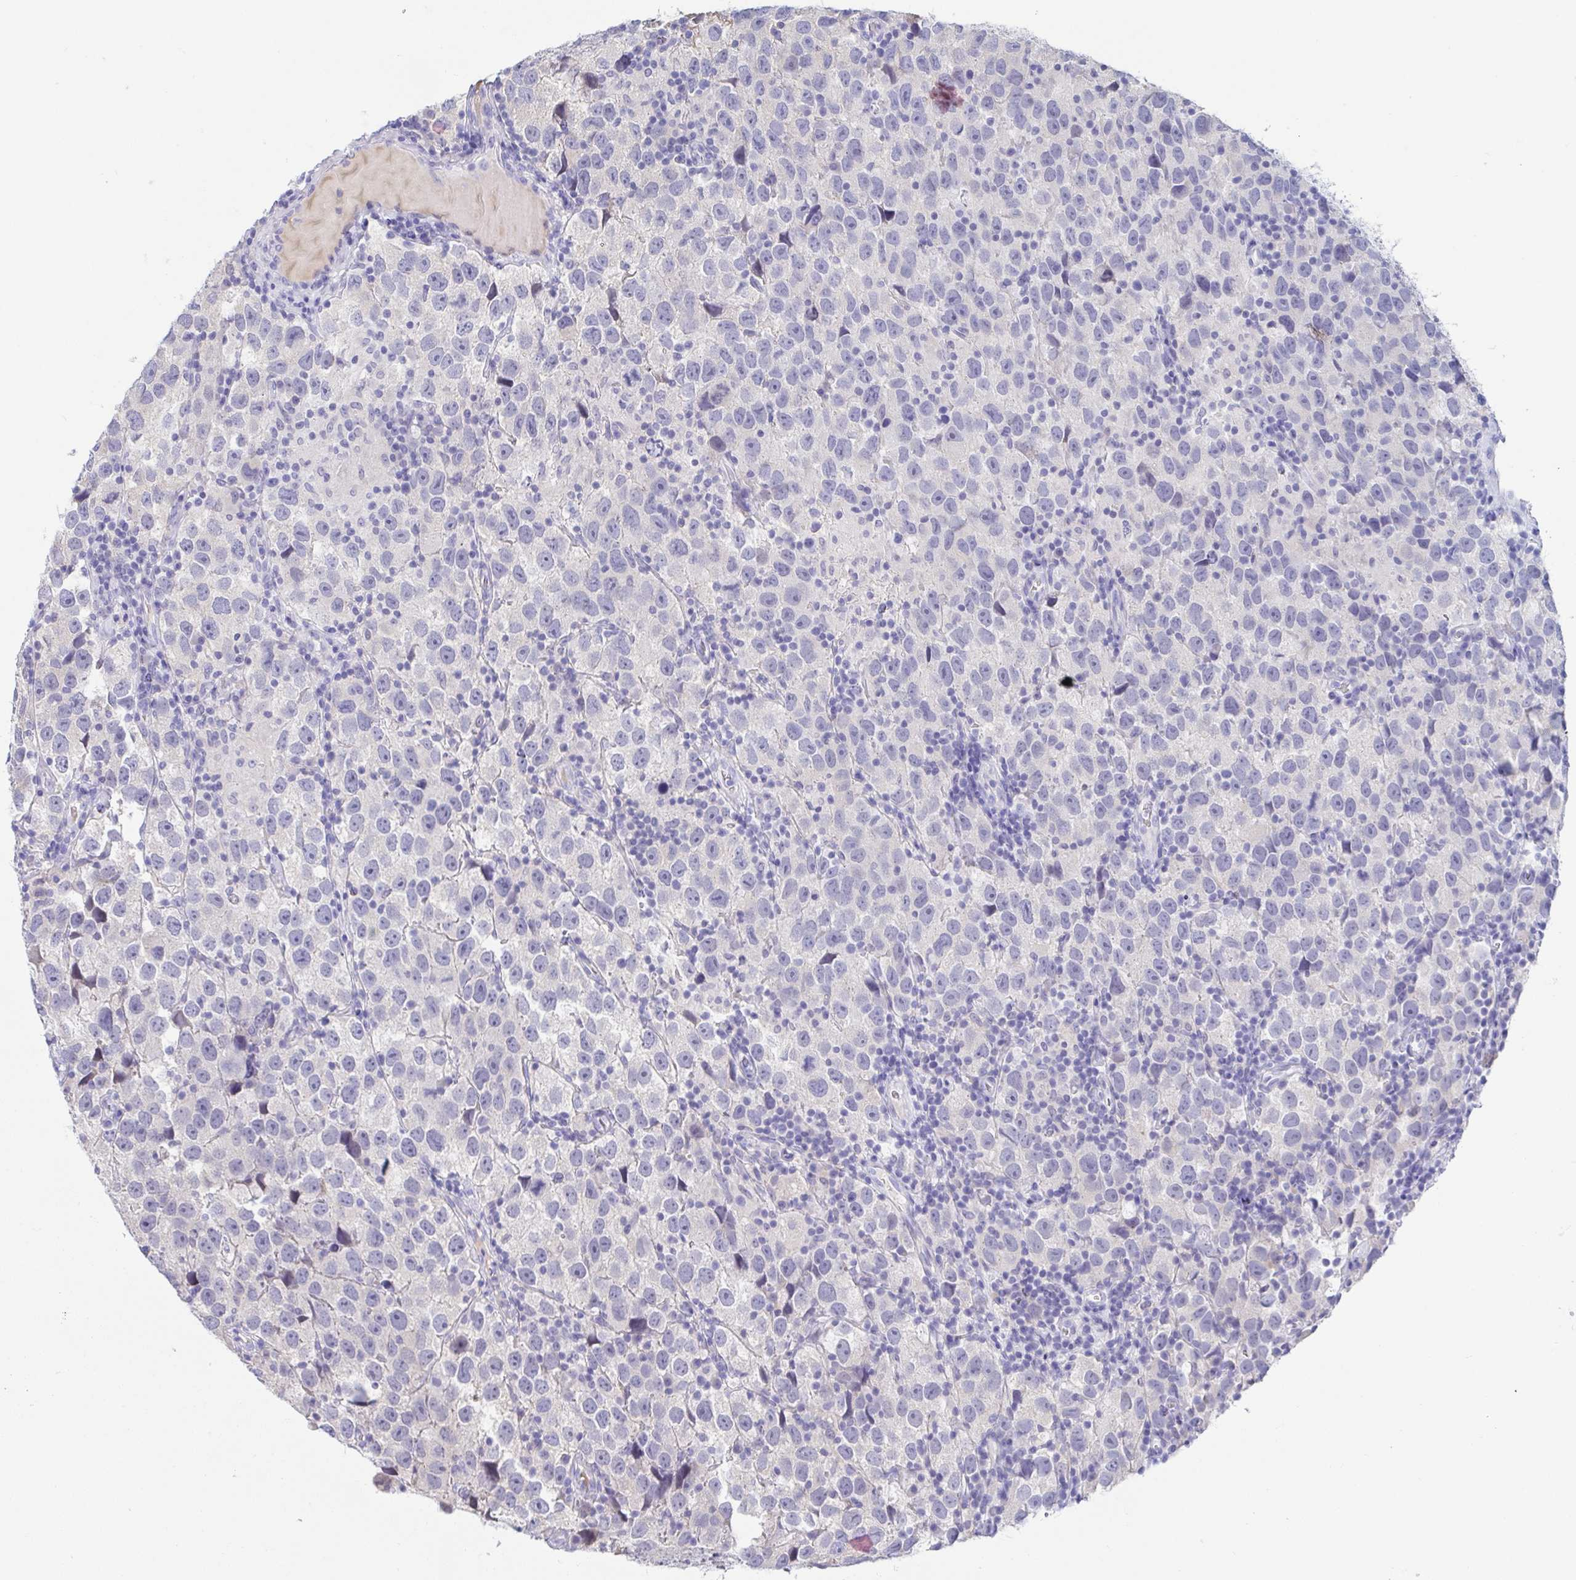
{"staining": {"intensity": "negative", "quantity": "none", "location": "none"}, "tissue": "testis cancer", "cell_type": "Tumor cells", "image_type": "cancer", "snomed": [{"axis": "morphology", "description": "Seminoma, NOS"}, {"axis": "topography", "description": "Testis"}], "caption": "Tumor cells show no significant protein expression in testis seminoma.", "gene": "TREH", "patient": {"sex": "male", "age": 26}}